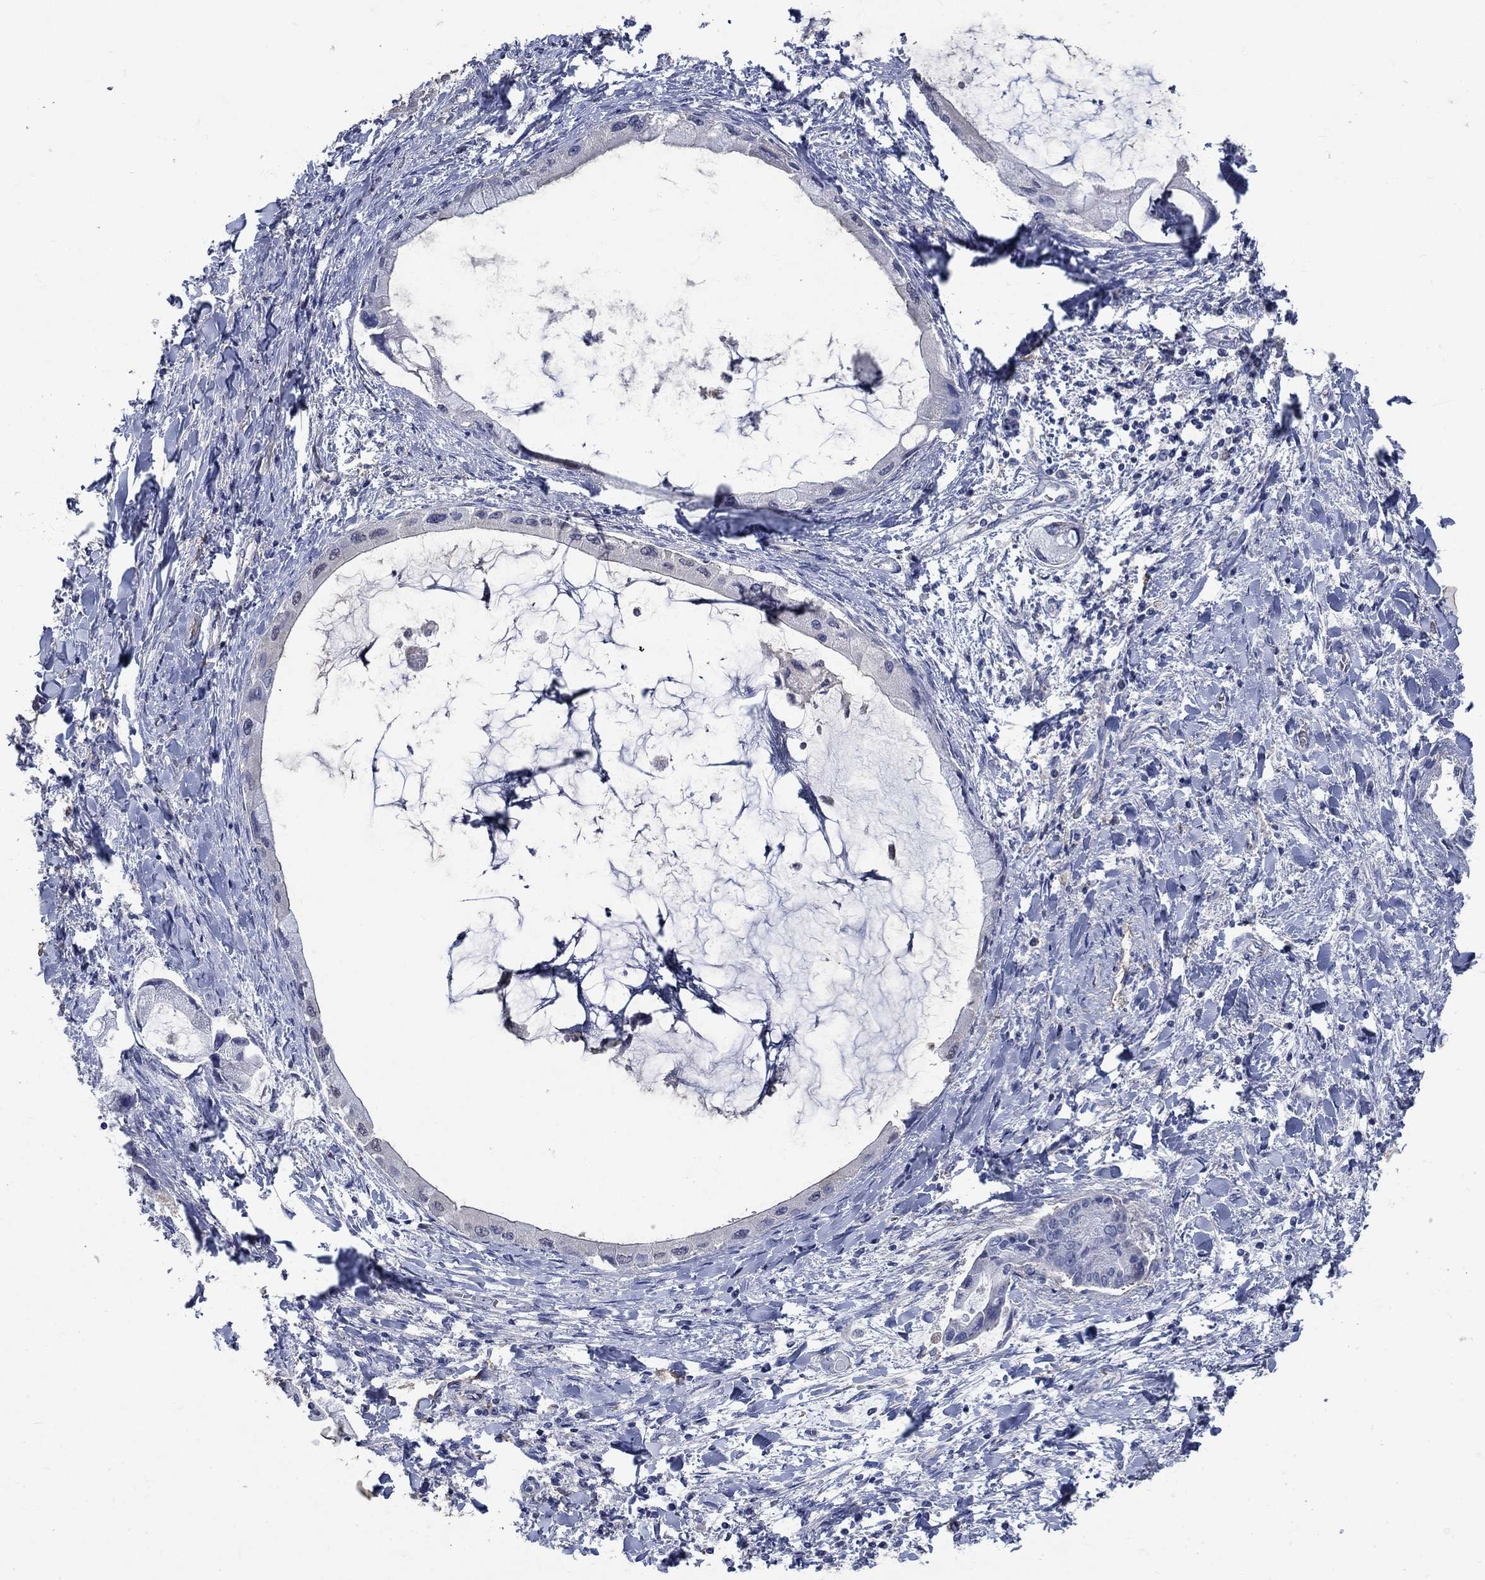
{"staining": {"intensity": "moderate", "quantity": "<25%", "location": "cytoplasmic/membranous"}, "tissue": "liver cancer", "cell_type": "Tumor cells", "image_type": "cancer", "snomed": [{"axis": "morphology", "description": "Cholangiocarcinoma"}, {"axis": "topography", "description": "Liver"}], "caption": "IHC histopathology image of neoplastic tissue: human liver cancer (cholangiocarcinoma) stained using immunohistochemistry reveals low levels of moderate protein expression localized specifically in the cytoplasmic/membranous of tumor cells, appearing as a cytoplasmic/membranous brown color.", "gene": "FLNC", "patient": {"sex": "male", "age": 50}}